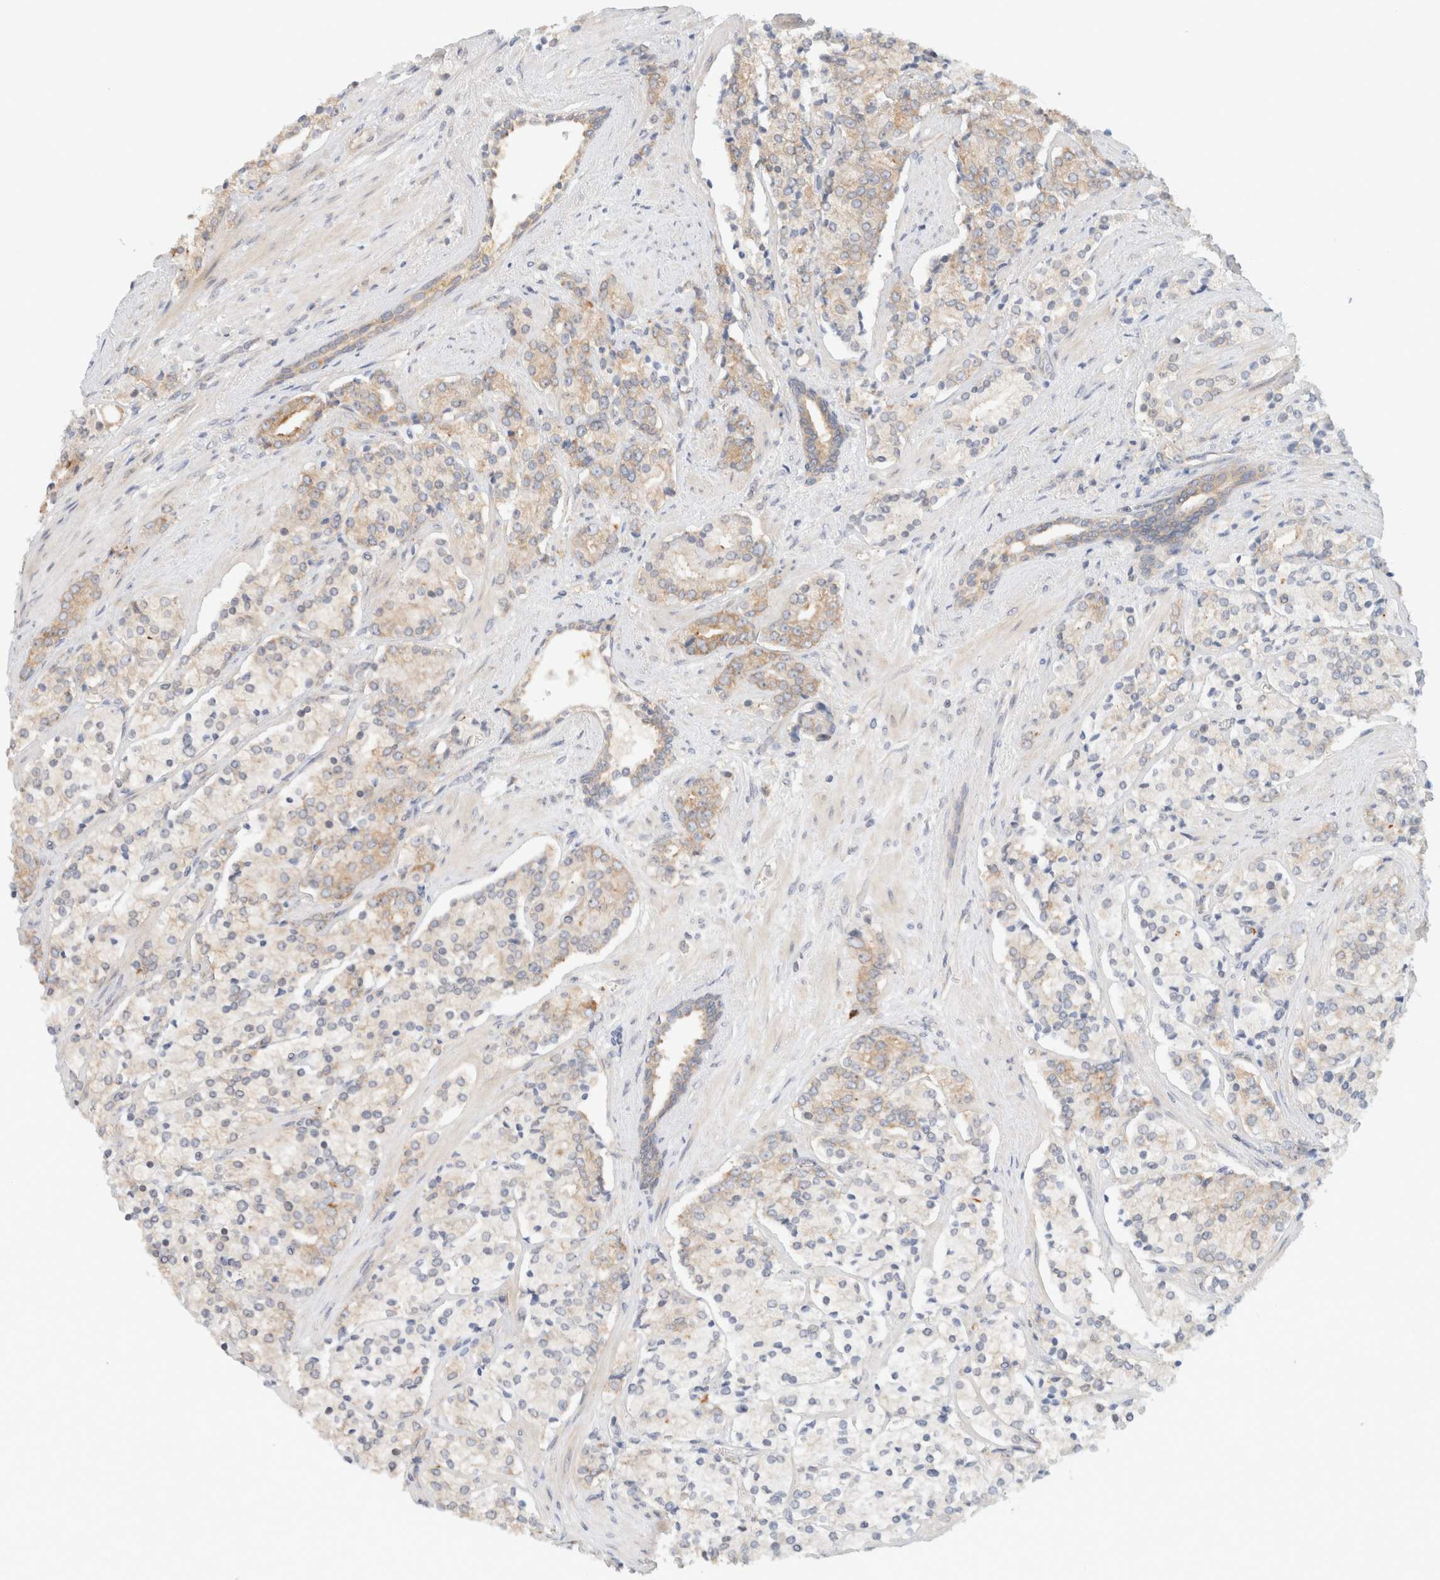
{"staining": {"intensity": "weak", "quantity": "25%-75%", "location": "cytoplasmic/membranous"}, "tissue": "prostate cancer", "cell_type": "Tumor cells", "image_type": "cancer", "snomed": [{"axis": "morphology", "description": "Adenocarcinoma, High grade"}, {"axis": "topography", "description": "Prostate"}], "caption": "Weak cytoplasmic/membranous positivity for a protein is present in about 25%-75% of tumor cells of prostate cancer (high-grade adenocarcinoma) using IHC.", "gene": "MARK3", "patient": {"sex": "male", "age": 71}}